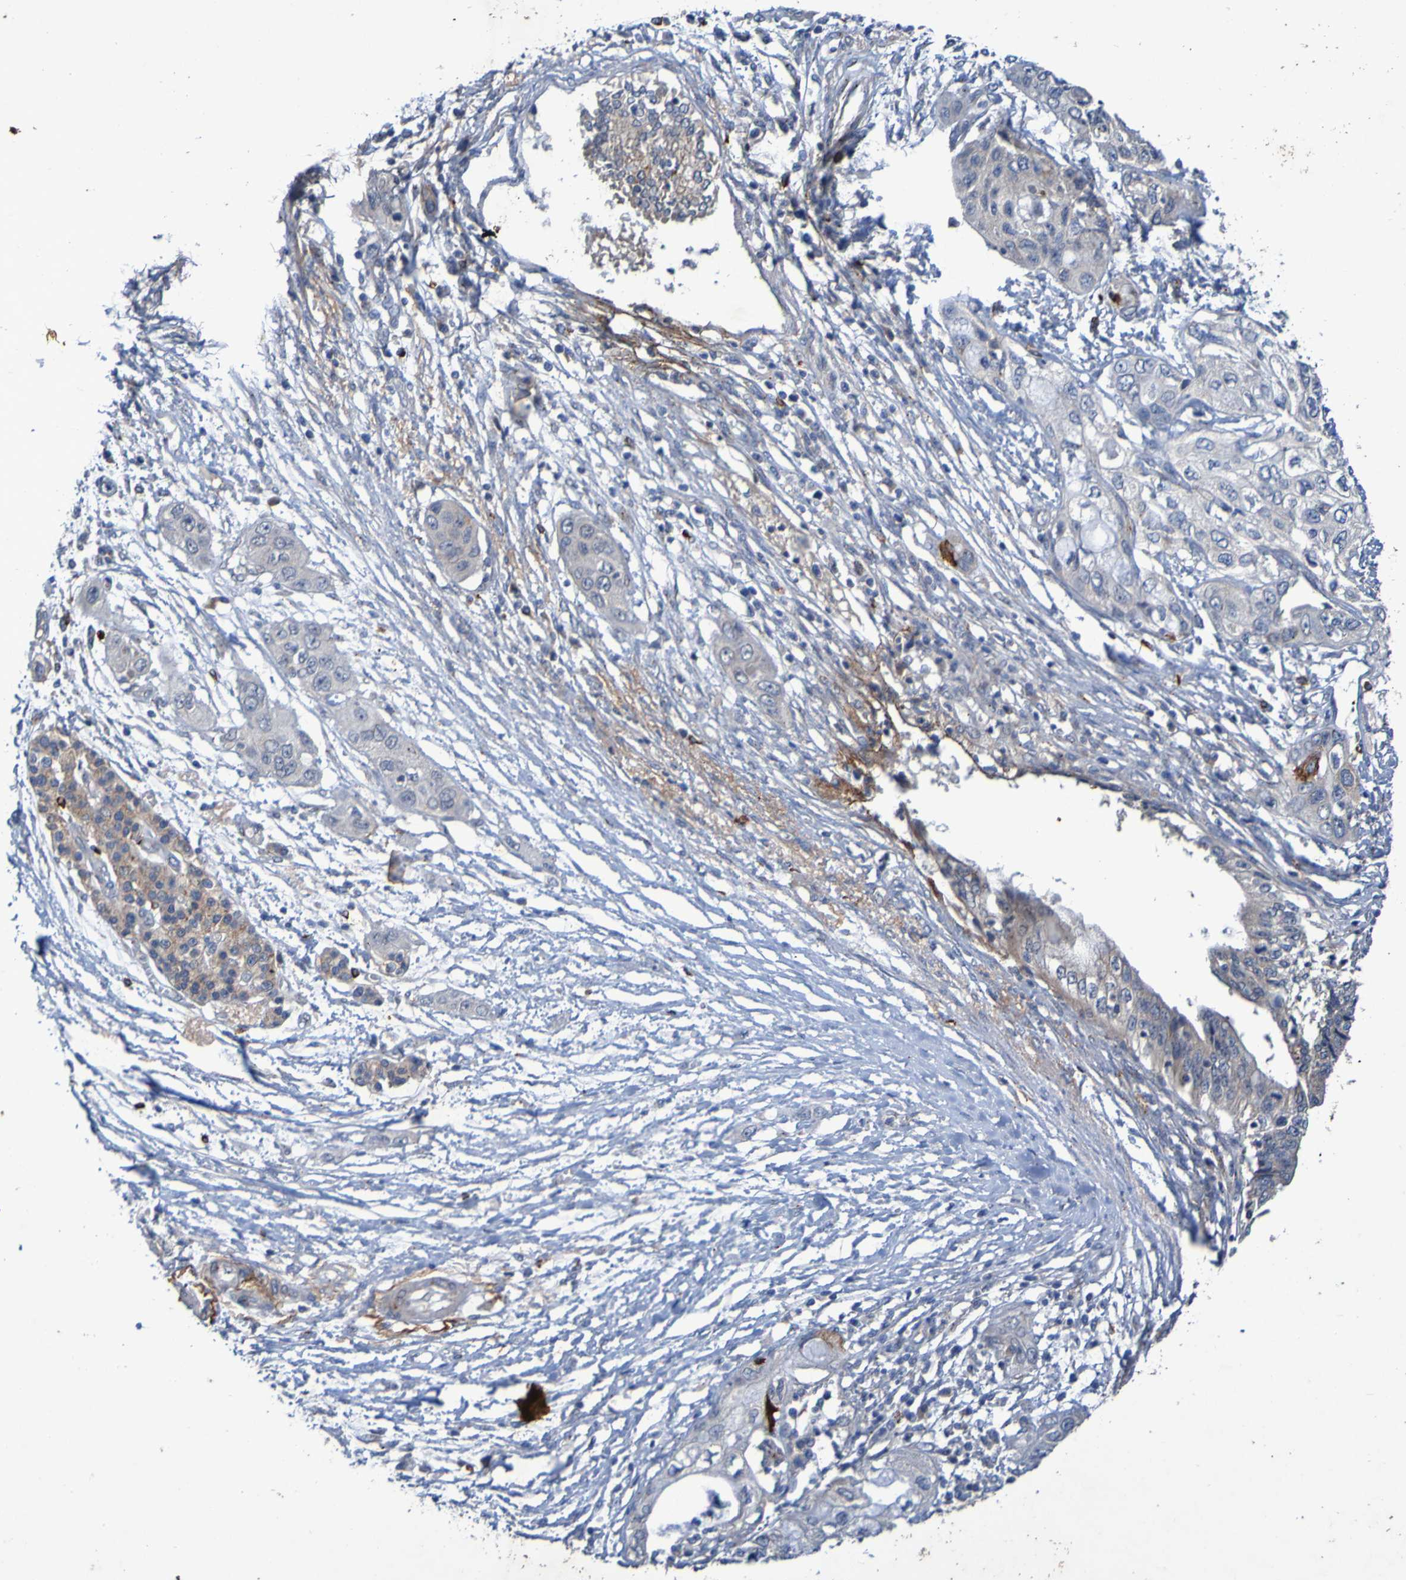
{"staining": {"intensity": "negative", "quantity": "none", "location": "none"}, "tissue": "pancreatic cancer", "cell_type": "Tumor cells", "image_type": "cancer", "snomed": [{"axis": "morphology", "description": "Adenocarcinoma, NOS"}, {"axis": "topography", "description": "Pancreas"}], "caption": "Photomicrograph shows no significant protein positivity in tumor cells of pancreatic adenocarcinoma. The staining was performed using DAB to visualize the protein expression in brown, while the nuclei were stained in blue with hematoxylin (Magnification: 20x).", "gene": "ANGPT4", "patient": {"sex": "female", "age": 70}}